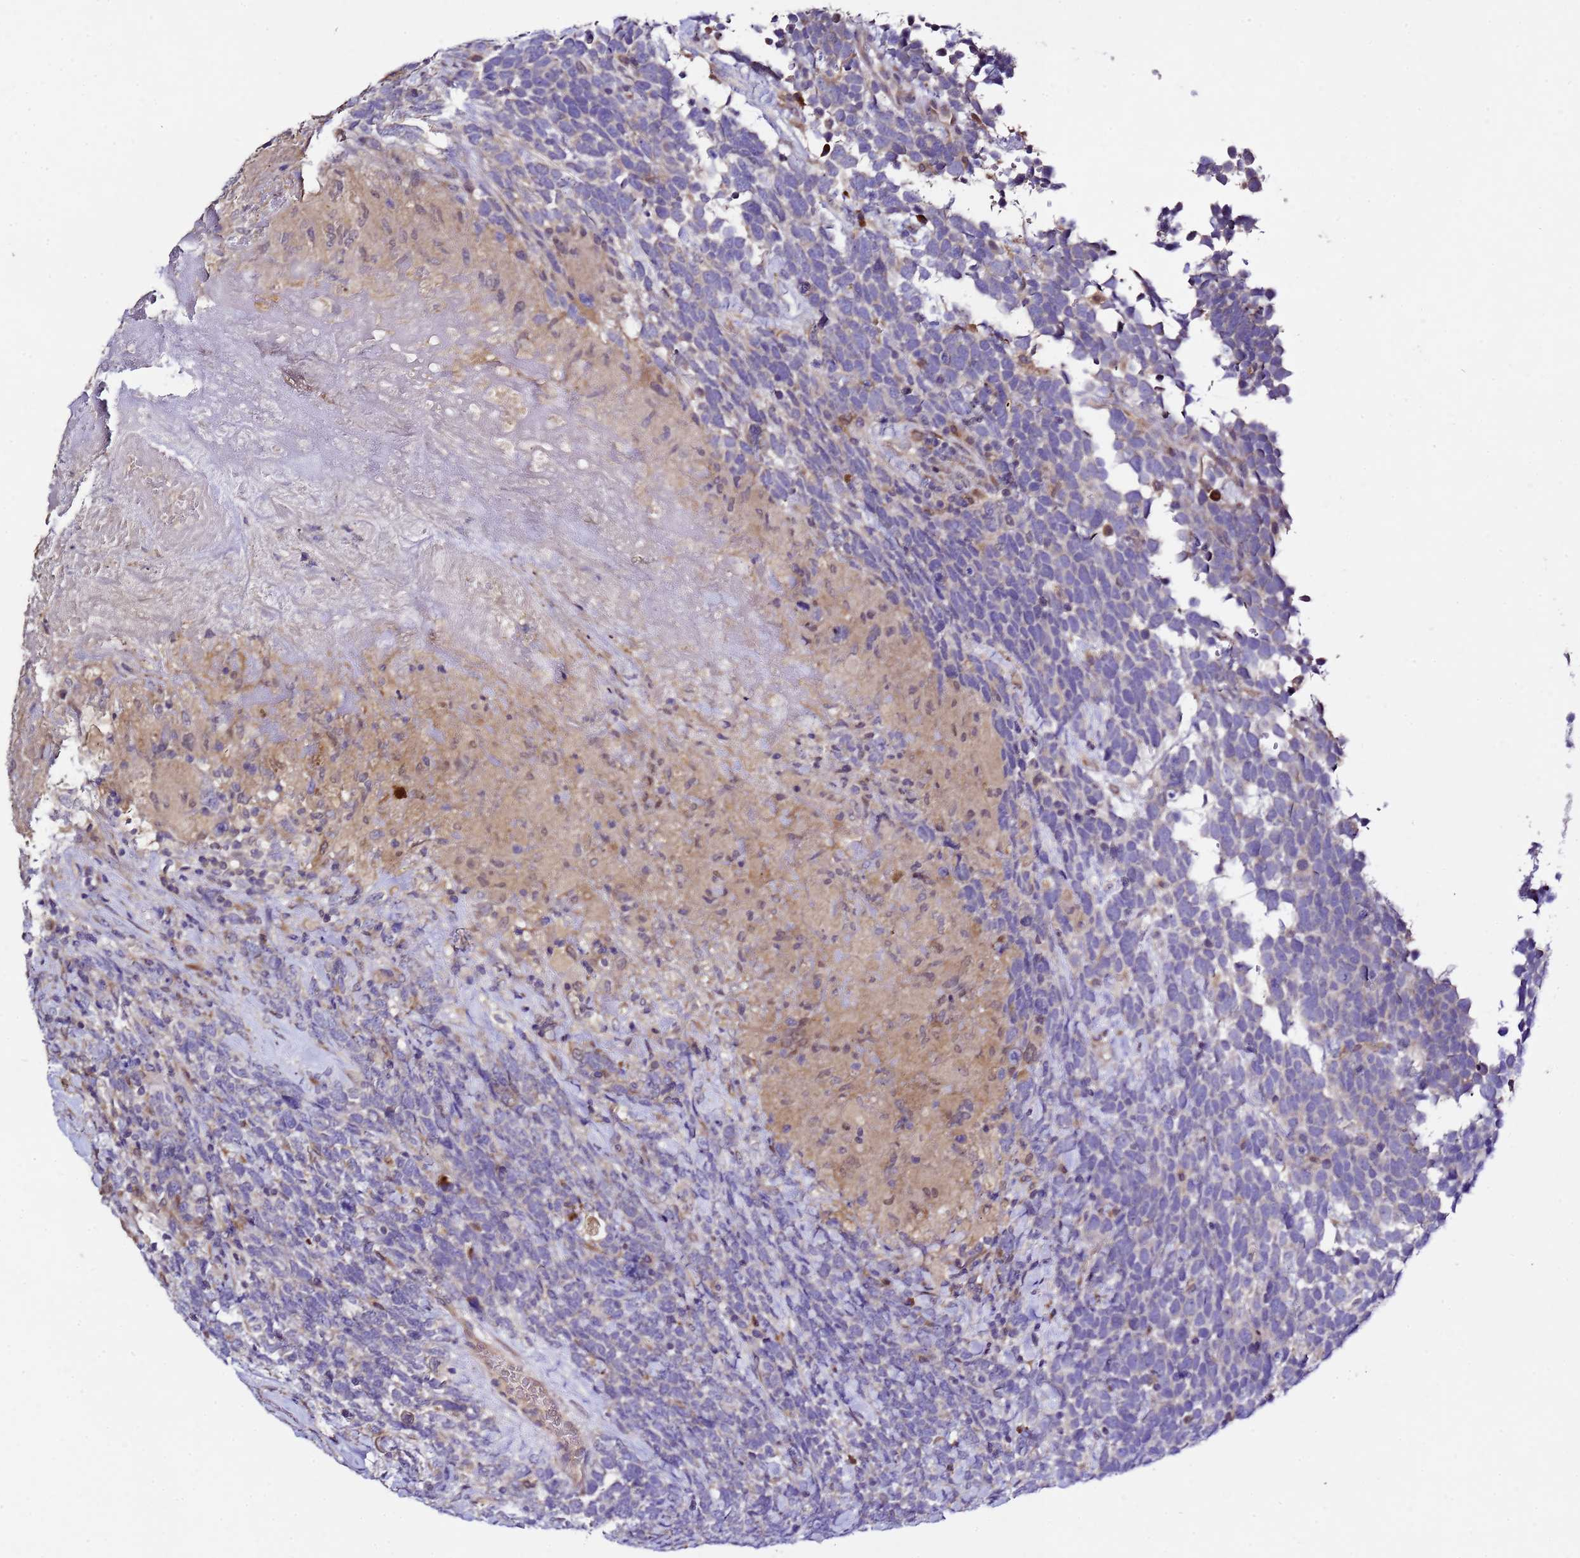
{"staining": {"intensity": "negative", "quantity": "none", "location": "none"}, "tissue": "urothelial cancer", "cell_type": "Tumor cells", "image_type": "cancer", "snomed": [{"axis": "morphology", "description": "Urothelial carcinoma, High grade"}, {"axis": "topography", "description": "Urinary bladder"}], "caption": "High magnification brightfield microscopy of urothelial carcinoma (high-grade) stained with DAB (3,3'-diaminobenzidine) (brown) and counterstained with hematoxylin (blue): tumor cells show no significant expression.", "gene": "ALG3", "patient": {"sex": "female", "age": 82}}